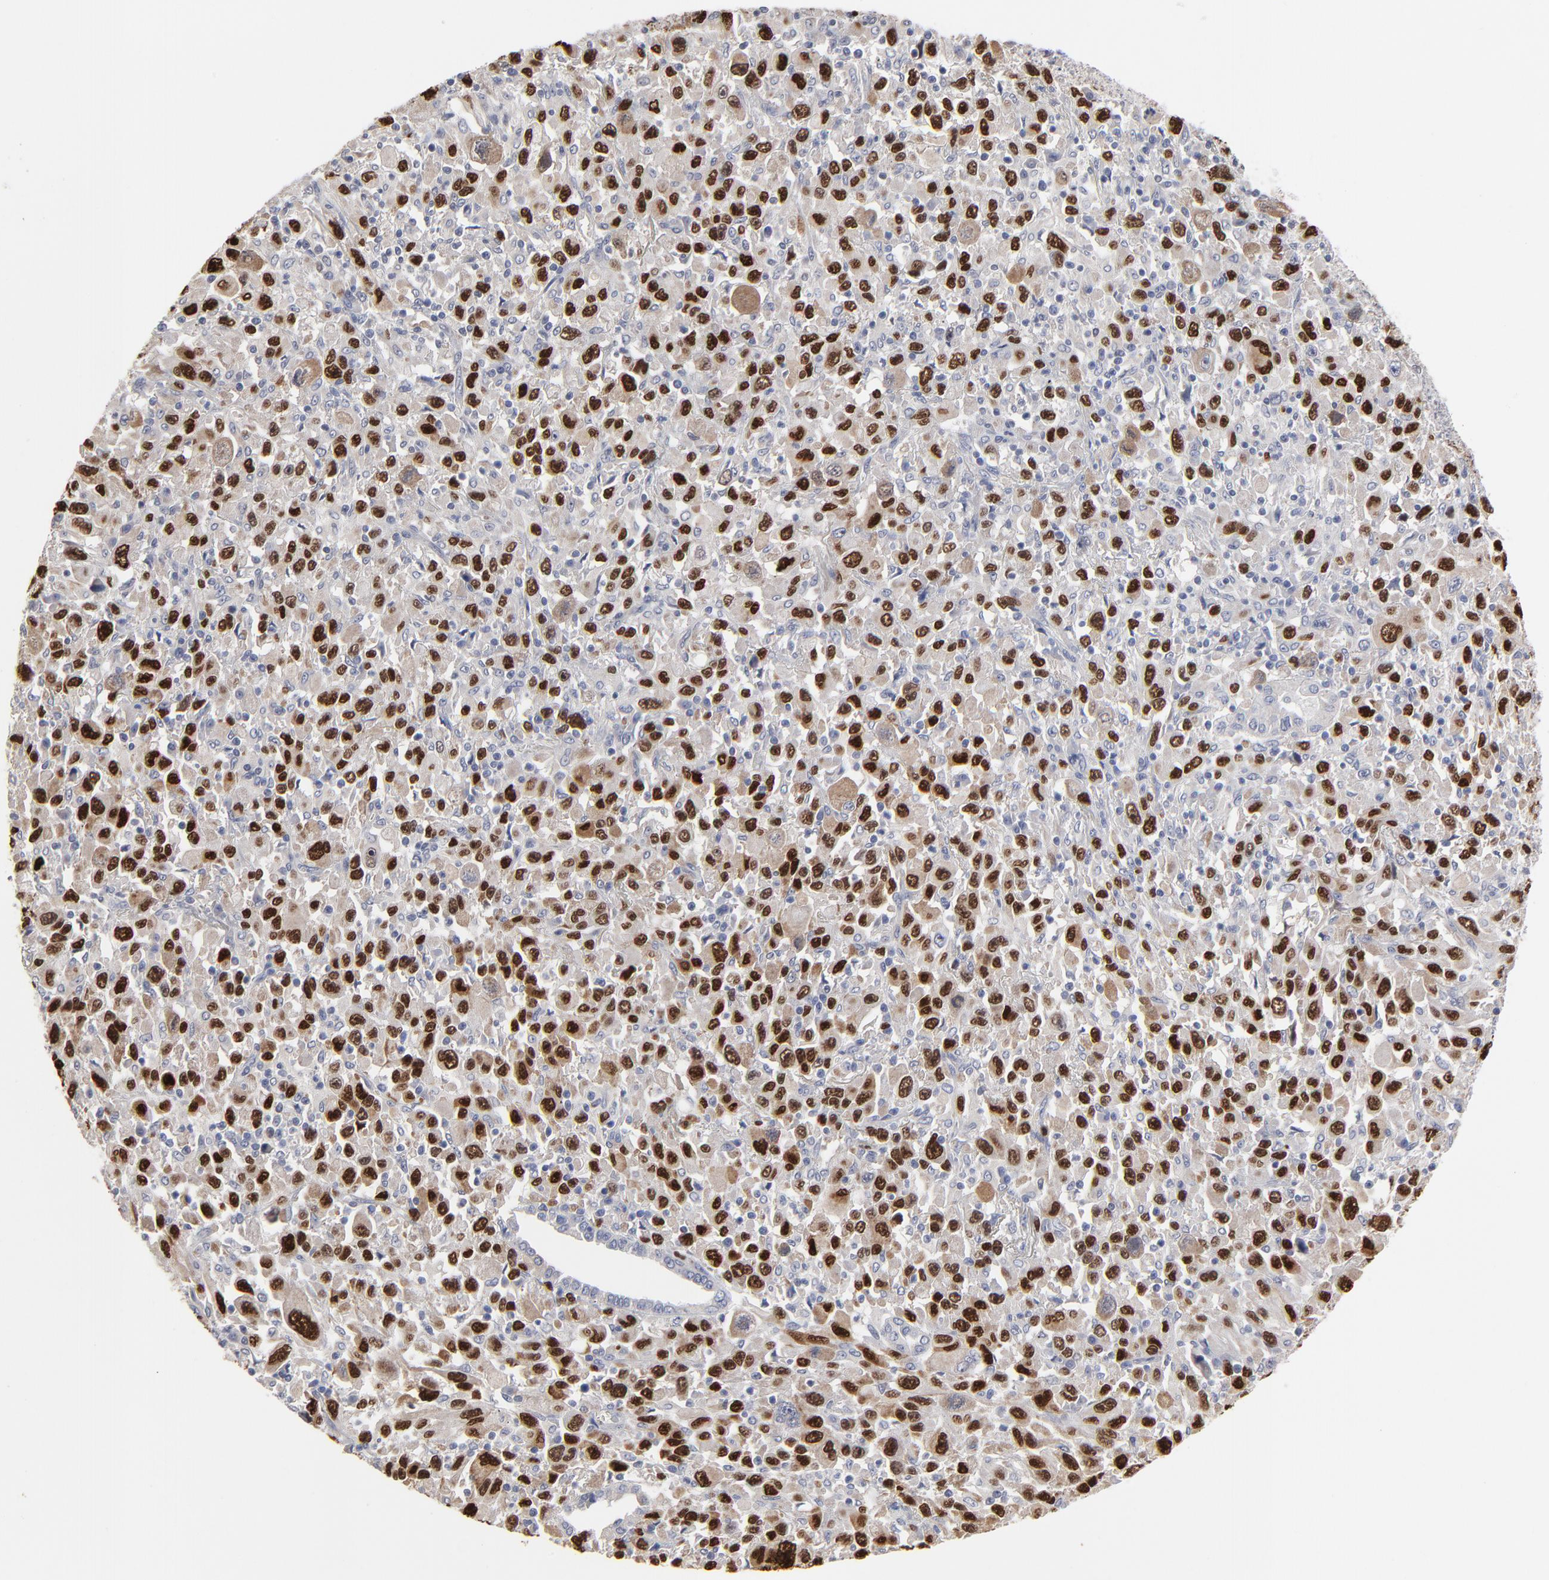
{"staining": {"intensity": "strong", "quantity": ">75%", "location": "nuclear"}, "tissue": "melanoma", "cell_type": "Tumor cells", "image_type": "cancer", "snomed": [{"axis": "morphology", "description": "Malignant melanoma, Metastatic site"}, {"axis": "topography", "description": "Skin"}], "caption": "DAB (3,3'-diaminobenzidine) immunohistochemical staining of malignant melanoma (metastatic site) reveals strong nuclear protein staining in approximately >75% of tumor cells. (DAB IHC, brown staining for protein, blue staining for nuclei).", "gene": "MAGEA10", "patient": {"sex": "female", "age": 56}}